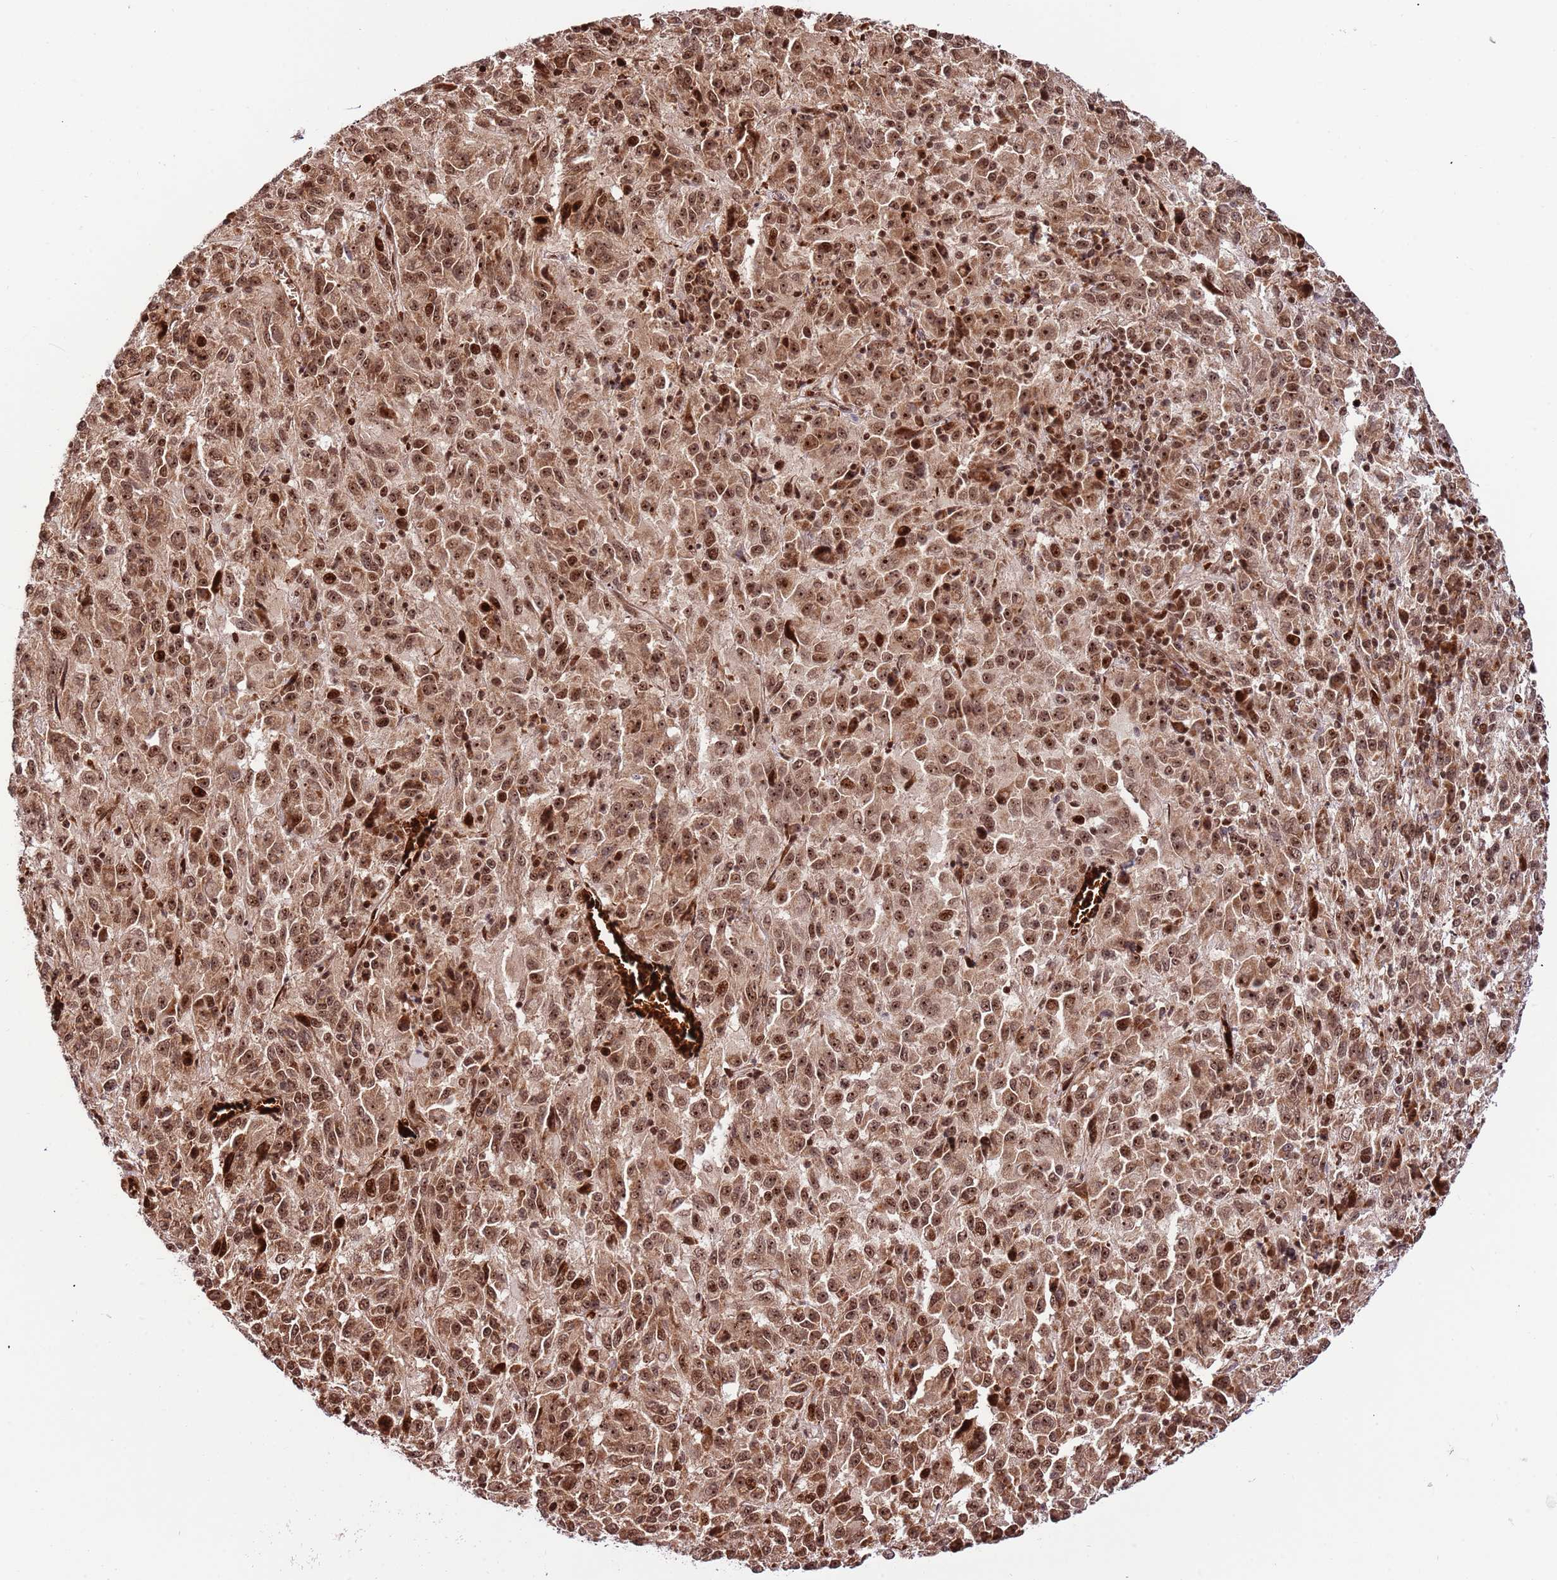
{"staining": {"intensity": "moderate", "quantity": ">75%", "location": "cytoplasmic/membranous,nuclear"}, "tissue": "melanoma", "cell_type": "Tumor cells", "image_type": "cancer", "snomed": [{"axis": "morphology", "description": "Malignant melanoma, Metastatic site"}, {"axis": "topography", "description": "Lung"}], "caption": "Moderate cytoplasmic/membranous and nuclear staining for a protein is seen in about >75% of tumor cells of melanoma using immunohistochemistry.", "gene": "RIF1", "patient": {"sex": "male", "age": 64}}